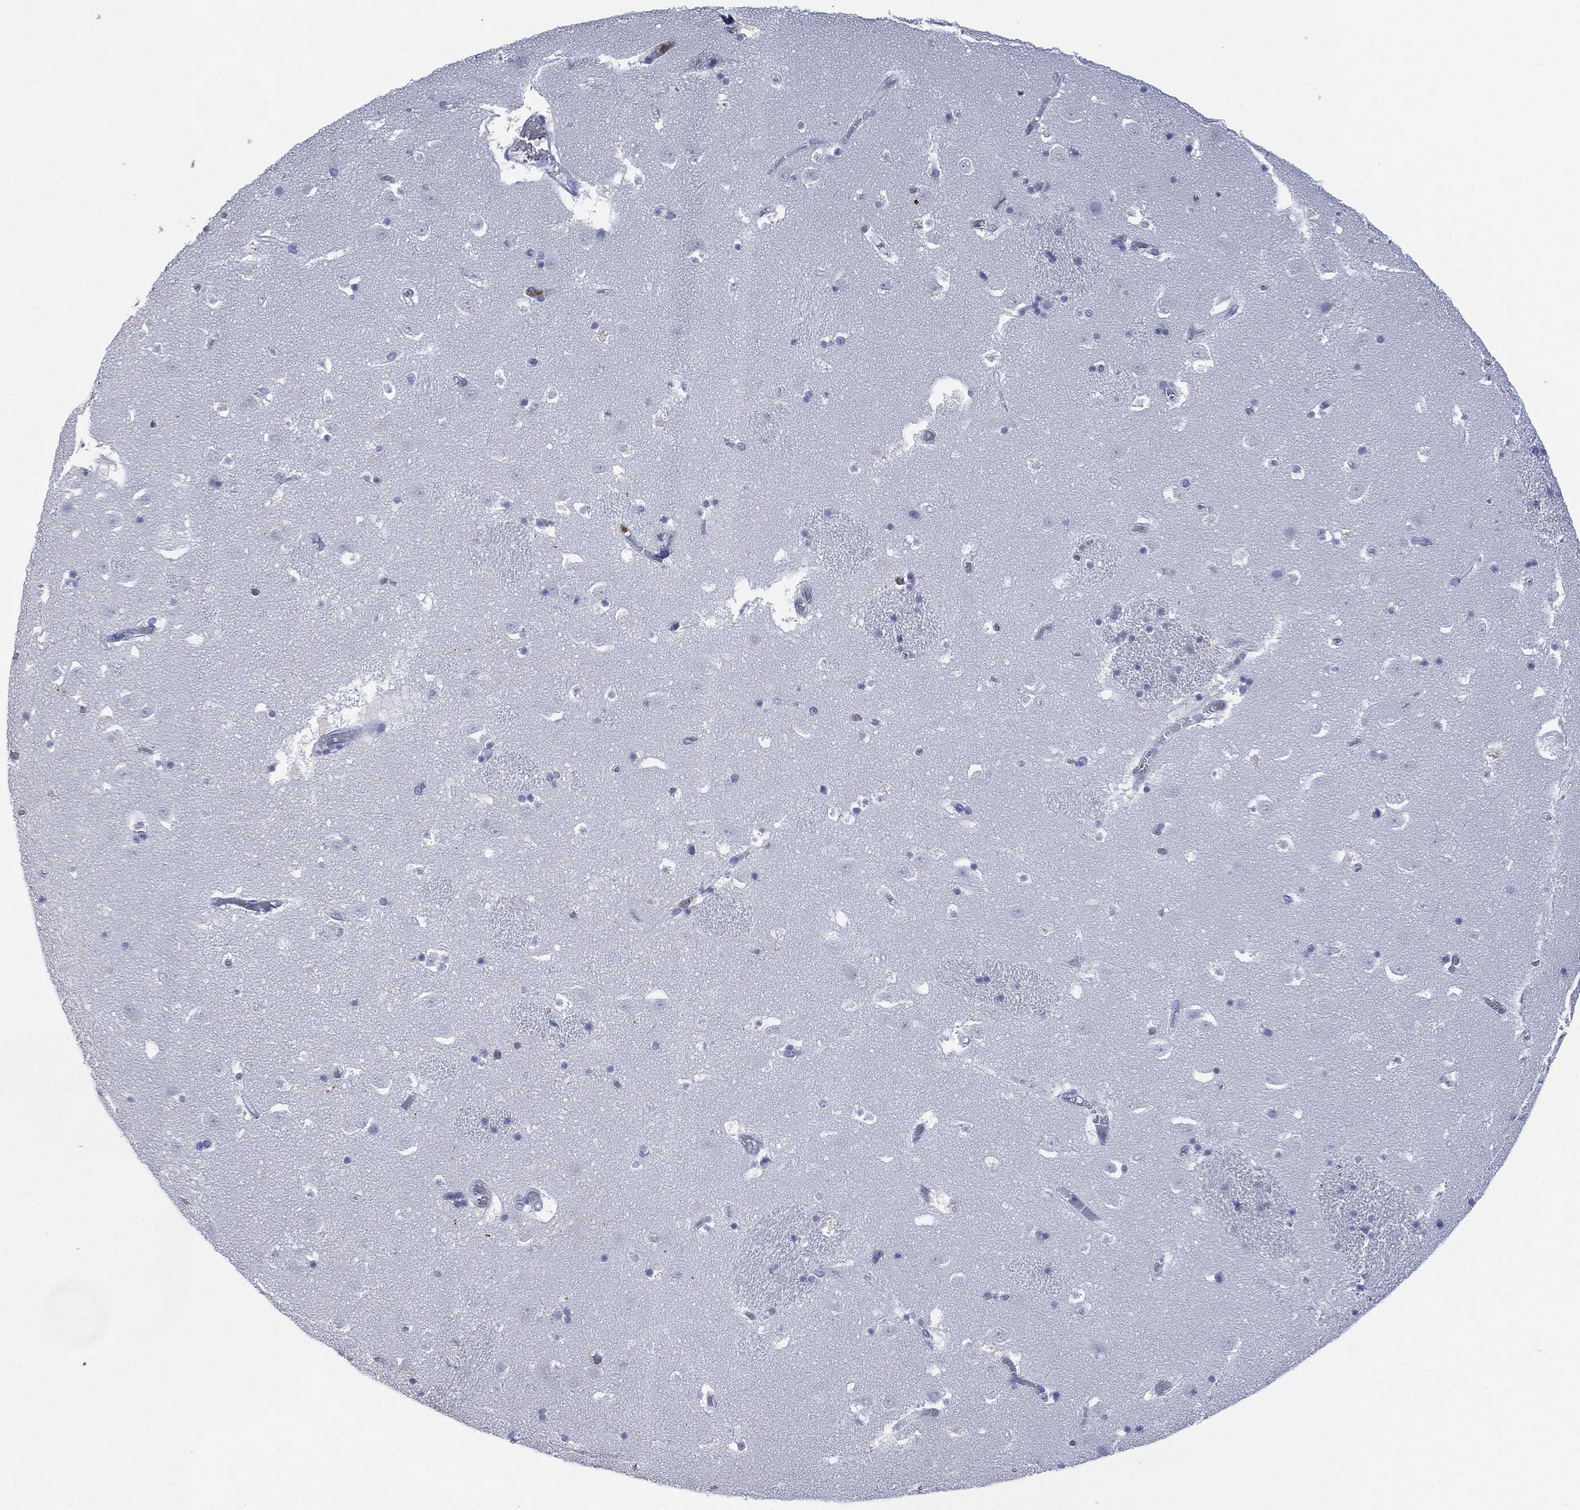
{"staining": {"intensity": "negative", "quantity": "none", "location": "none"}, "tissue": "caudate", "cell_type": "Glial cells", "image_type": "normal", "snomed": [{"axis": "morphology", "description": "Normal tissue, NOS"}, {"axis": "topography", "description": "Lateral ventricle wall"}], "caption": "Immunohistochemistry micrograph of unremarkable human caudate stained for a protein (brown), which demonstrates no expression in glial cells.", "gene": "CEACAM8", "patient": {"sex": "female", "age": 42}}